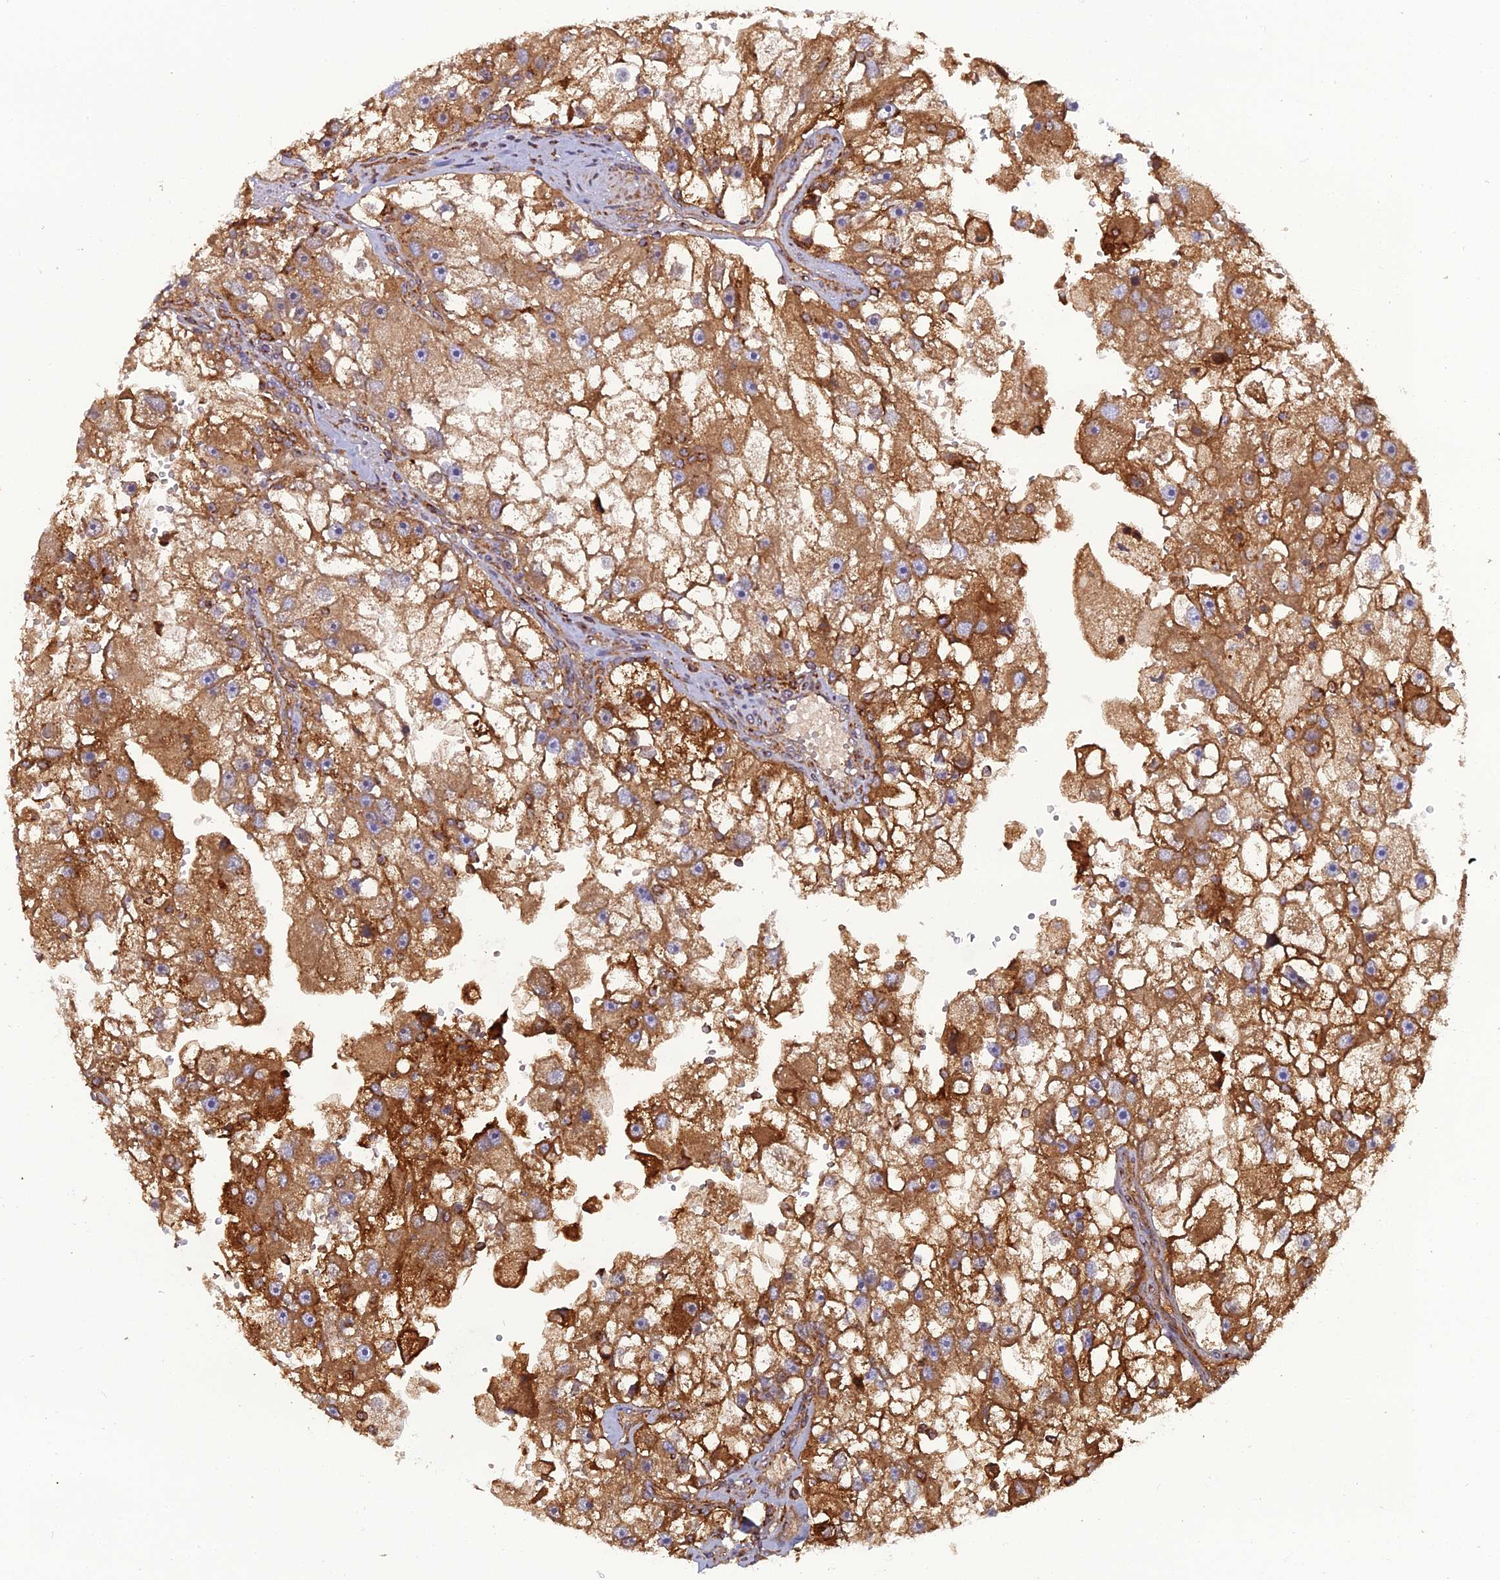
{"staining": {"intensity": "moderate", "quantity": ">75%", "location": "cytoplasmic/membranous"}, "tissue": "renal cancer", "cell_type": "Tumor cells", "image_type": "cancer", "snomed": [{"axis": "morphology", "description": "Adenocarcinoma, NOS"}, {"axis": "topography", "description": "Kidney"}], "caption": "Protein staining of renal adenocarcinoma tissue displays moderate cytoplasmic/membranous expression in about >75% of tumor cells.", "gene": "LNPEP", "patient": {"sex": "male", "age": 63}}